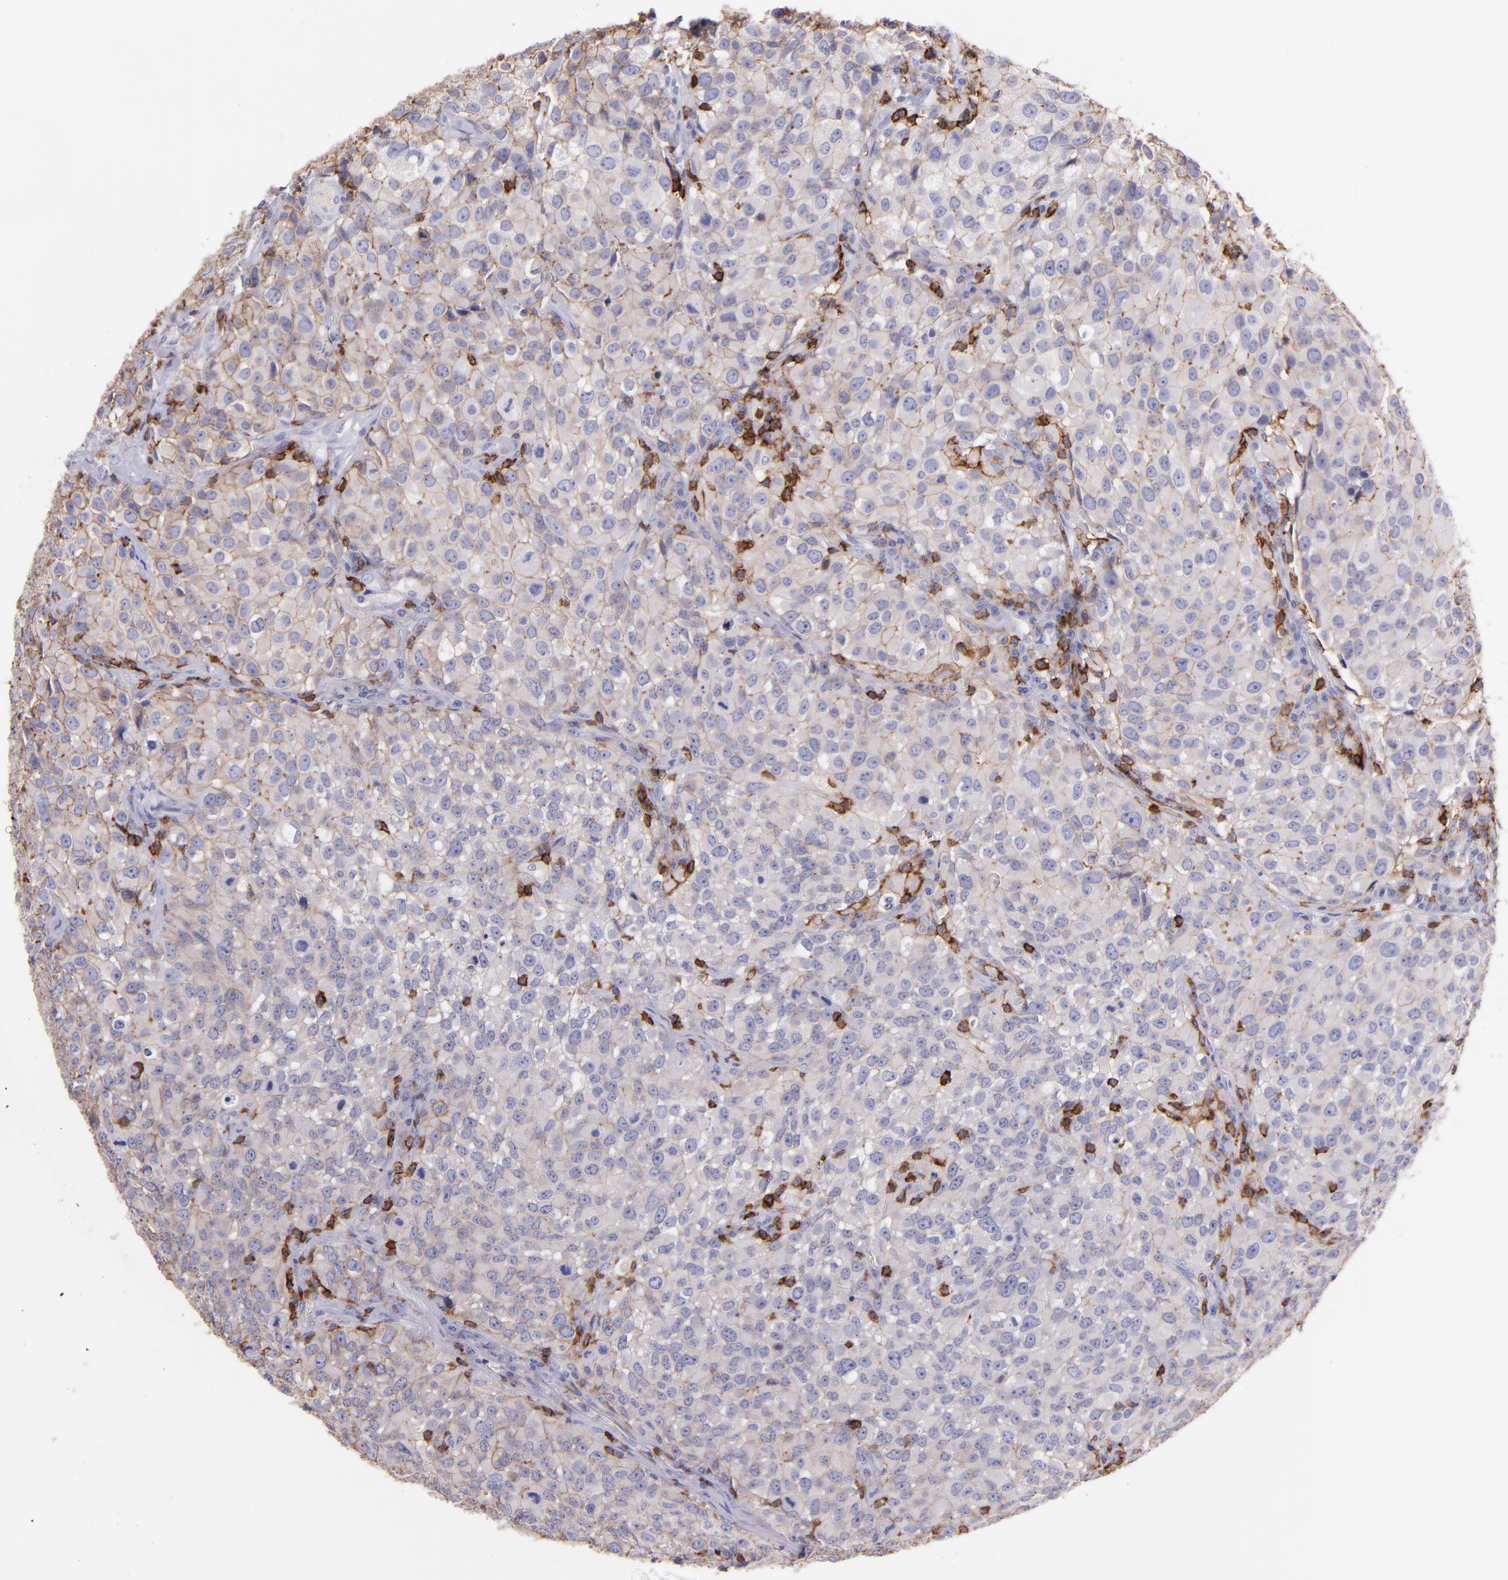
{"staining": {"intensity": "weak", "quantity": ">75%", "location": "cytoplasmic/membranous"}, "tissue": "urothelial cancer", "cell_type": "Tumor cells", "image_type": "cancer", "snomed": [{"axis": "morphology", "description": "Urothelial carcinoma, High grade"}, {"axis": "topography", "description": "Urinary bladder"}], "caption": "An IHC histopathology image of tumor tissue is shown. Protein staining in brown shows weak cytoplasmic/membranous positivity in urothelial cancer within tumor cells.", "gene": "SPN", "patient": {"sex": "female", "age": 75}}